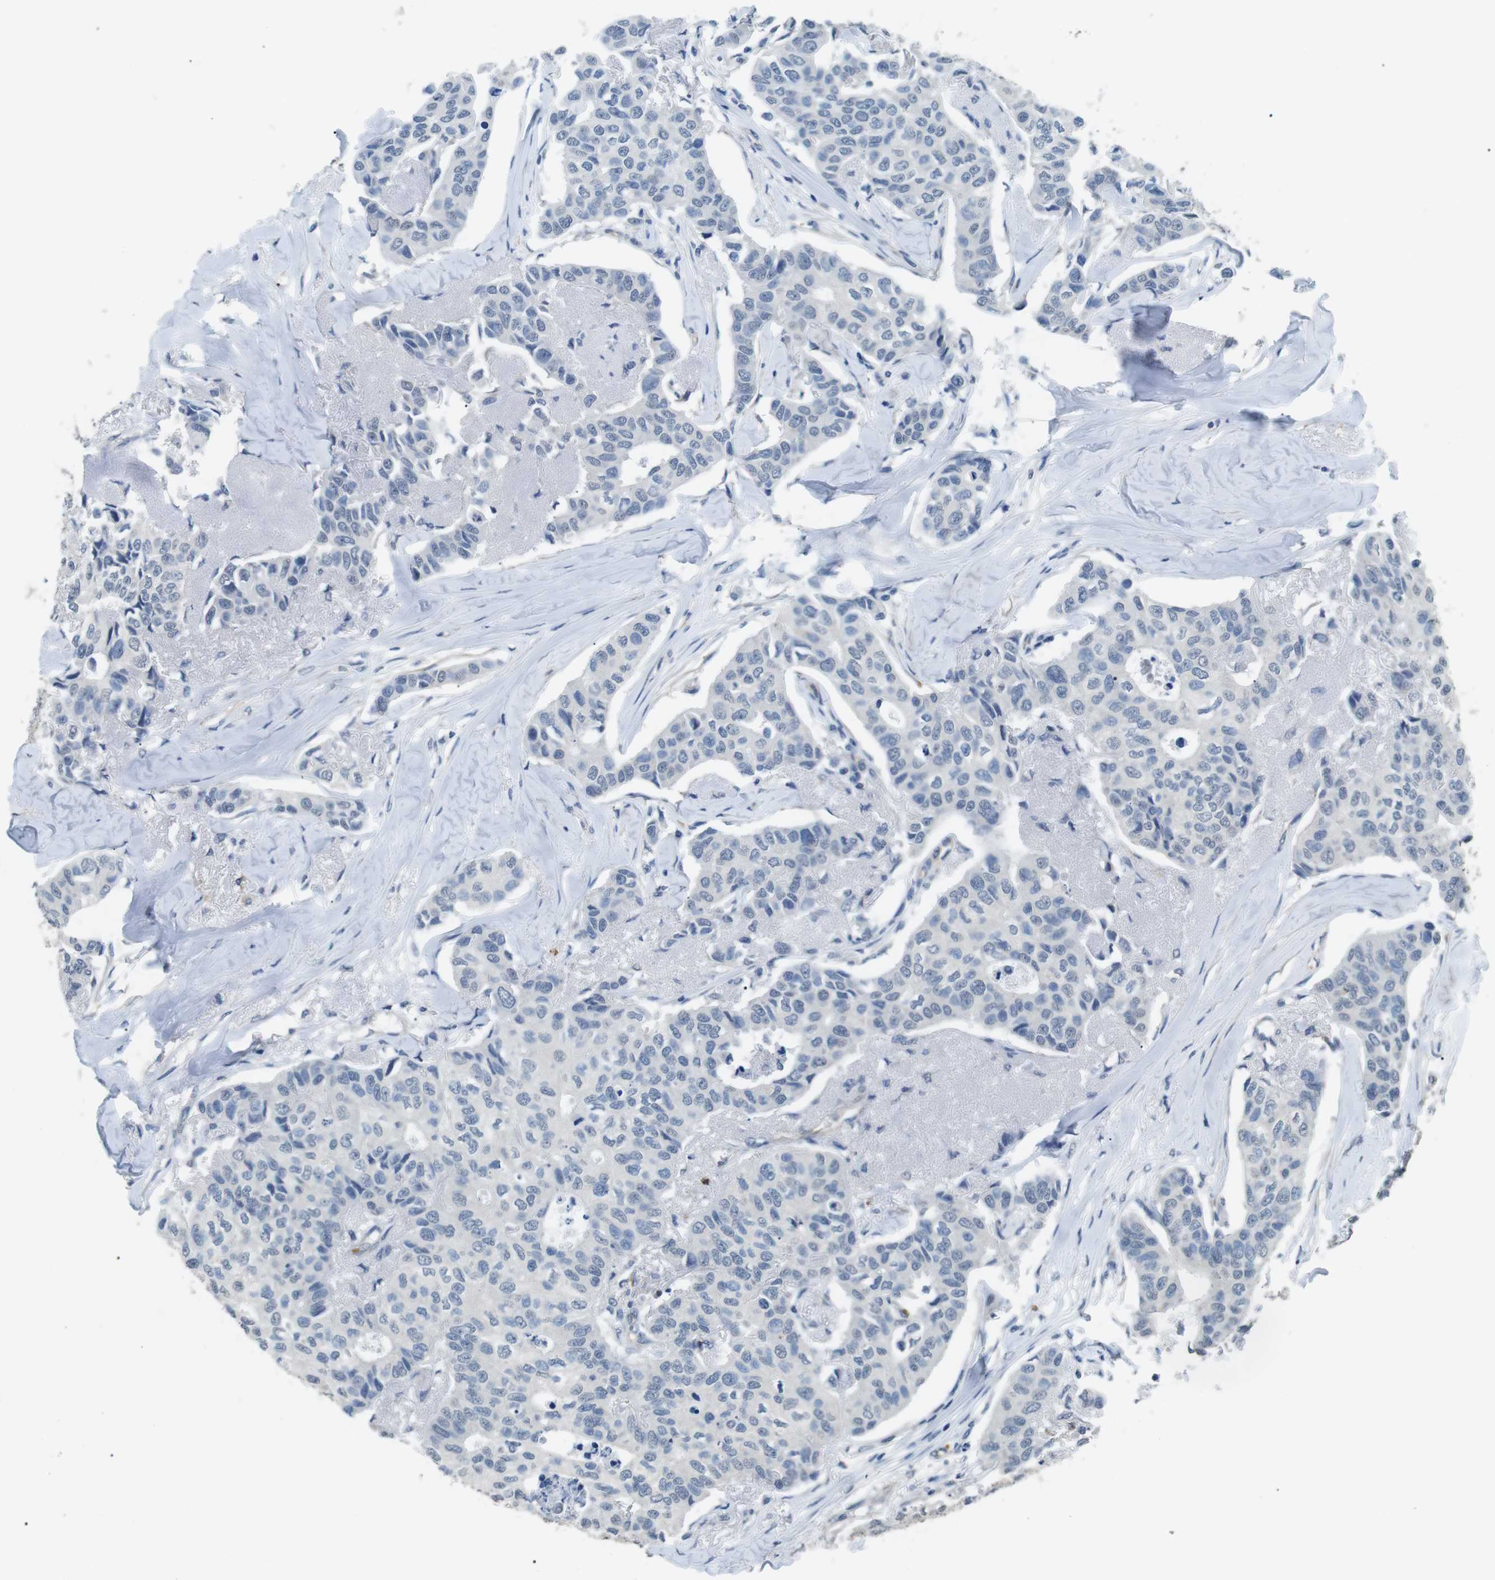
{"staining": {"intensity": "negative", "quantity": "none", "location": "none"}, "tissue": "breast cancer", "cell_type": "Tumor cells", "image_type": "cancer", "snomed": [{"axis": "morphology", "description": "Duct carcinoma"}, {"axis": "topography", "description": "Breast"}], "caption": "IHC histopathology image of neoplastic tissue: breast cancer (intraductal carcinoma) stained with DAB exhibits no significant protein positivity in tumor cells.", "gene": "GZMM", "patient": {"sex": "female", "age": 80}}